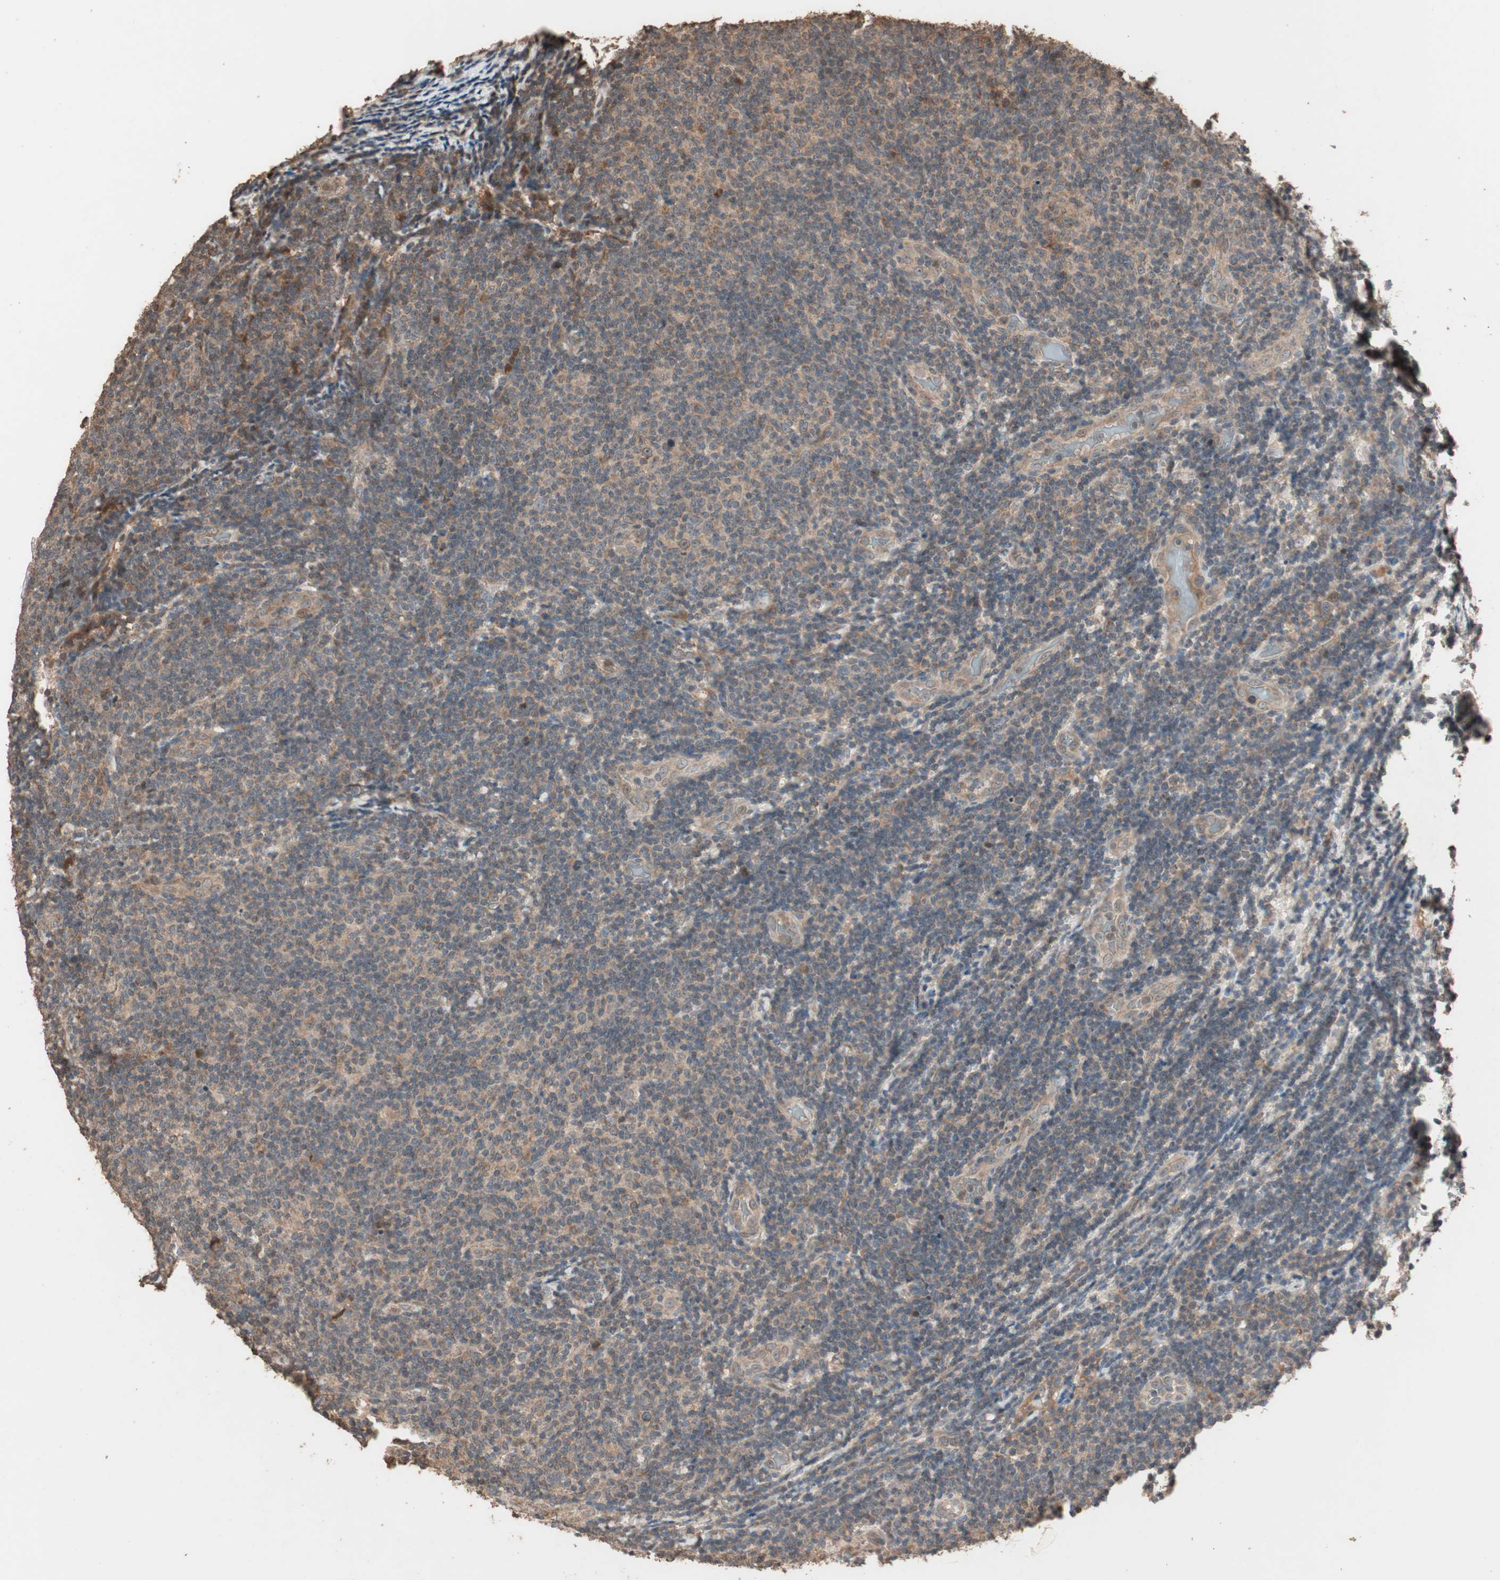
{"staining": {"intensity": "weak", "quantity": "25%-75%", "location": "cytoplasmic/membranous"}, "tissue": "lymphoma", "cell_type": "Tumor cells", "image_type": "cancer", "snomed": [{"axis": "morphology", "description": "Malignant lymphoma, non-Hodgkin's type, Low grade"}, {"axis": "topography", "description": "Lymph node"}], "caption": "This histopathology image shows malignant lymphoma, non-Hodgkin's type (low-grade) stained with IHC to label a protein in brown. The cytoplasmic/membranous of tumor cells show weak positivity for the protein. Nuclei are counter-stained blue.", "gene": "USP20", "patient": {"sex": "male", "age": 83}}